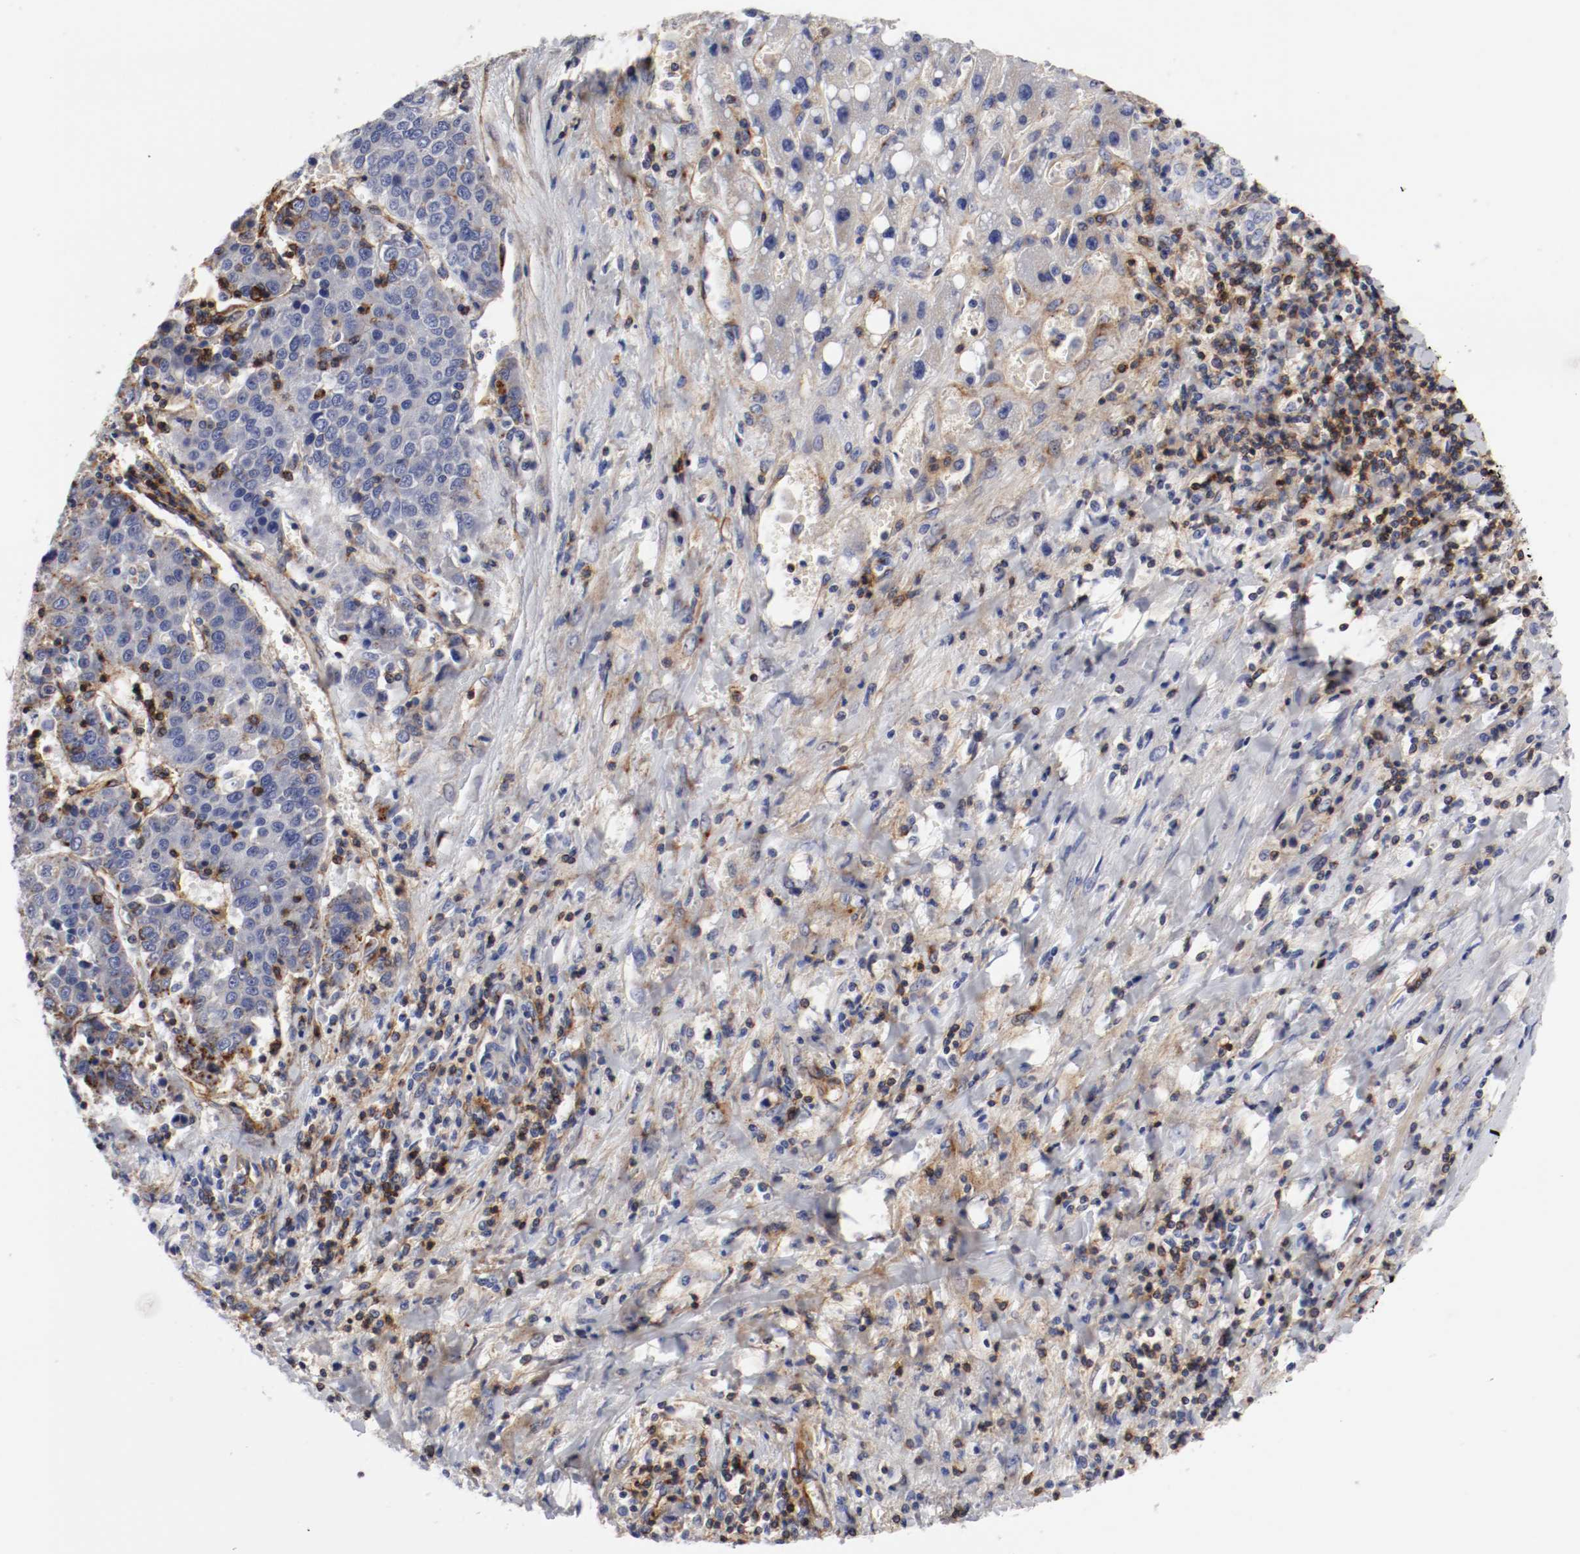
{"staining": {"intensity": "negative", "quantity": "none", "location": "none"}, "tissue": "liver cancer", "cell_type": "Tumor cells", "image_type": "cancer", "snomed": [{"axis": "morphology", "description": "Carcinoma, Hepatocellular, NOS"}, {"axis": "topography", "description": "Liver"}], "caption": "Immunohistochemistry (IHC) histopathology image of neoplastic tissue: human liver cancer (hepatocellular carcinoma) stained with DAB shows no significant protein positivity in tumor cells. (Immunohistochemistry, brightfield microscopy, high magnification).", "gene": "IFITM1", "patient": {"sex": "female", "age": 53}}